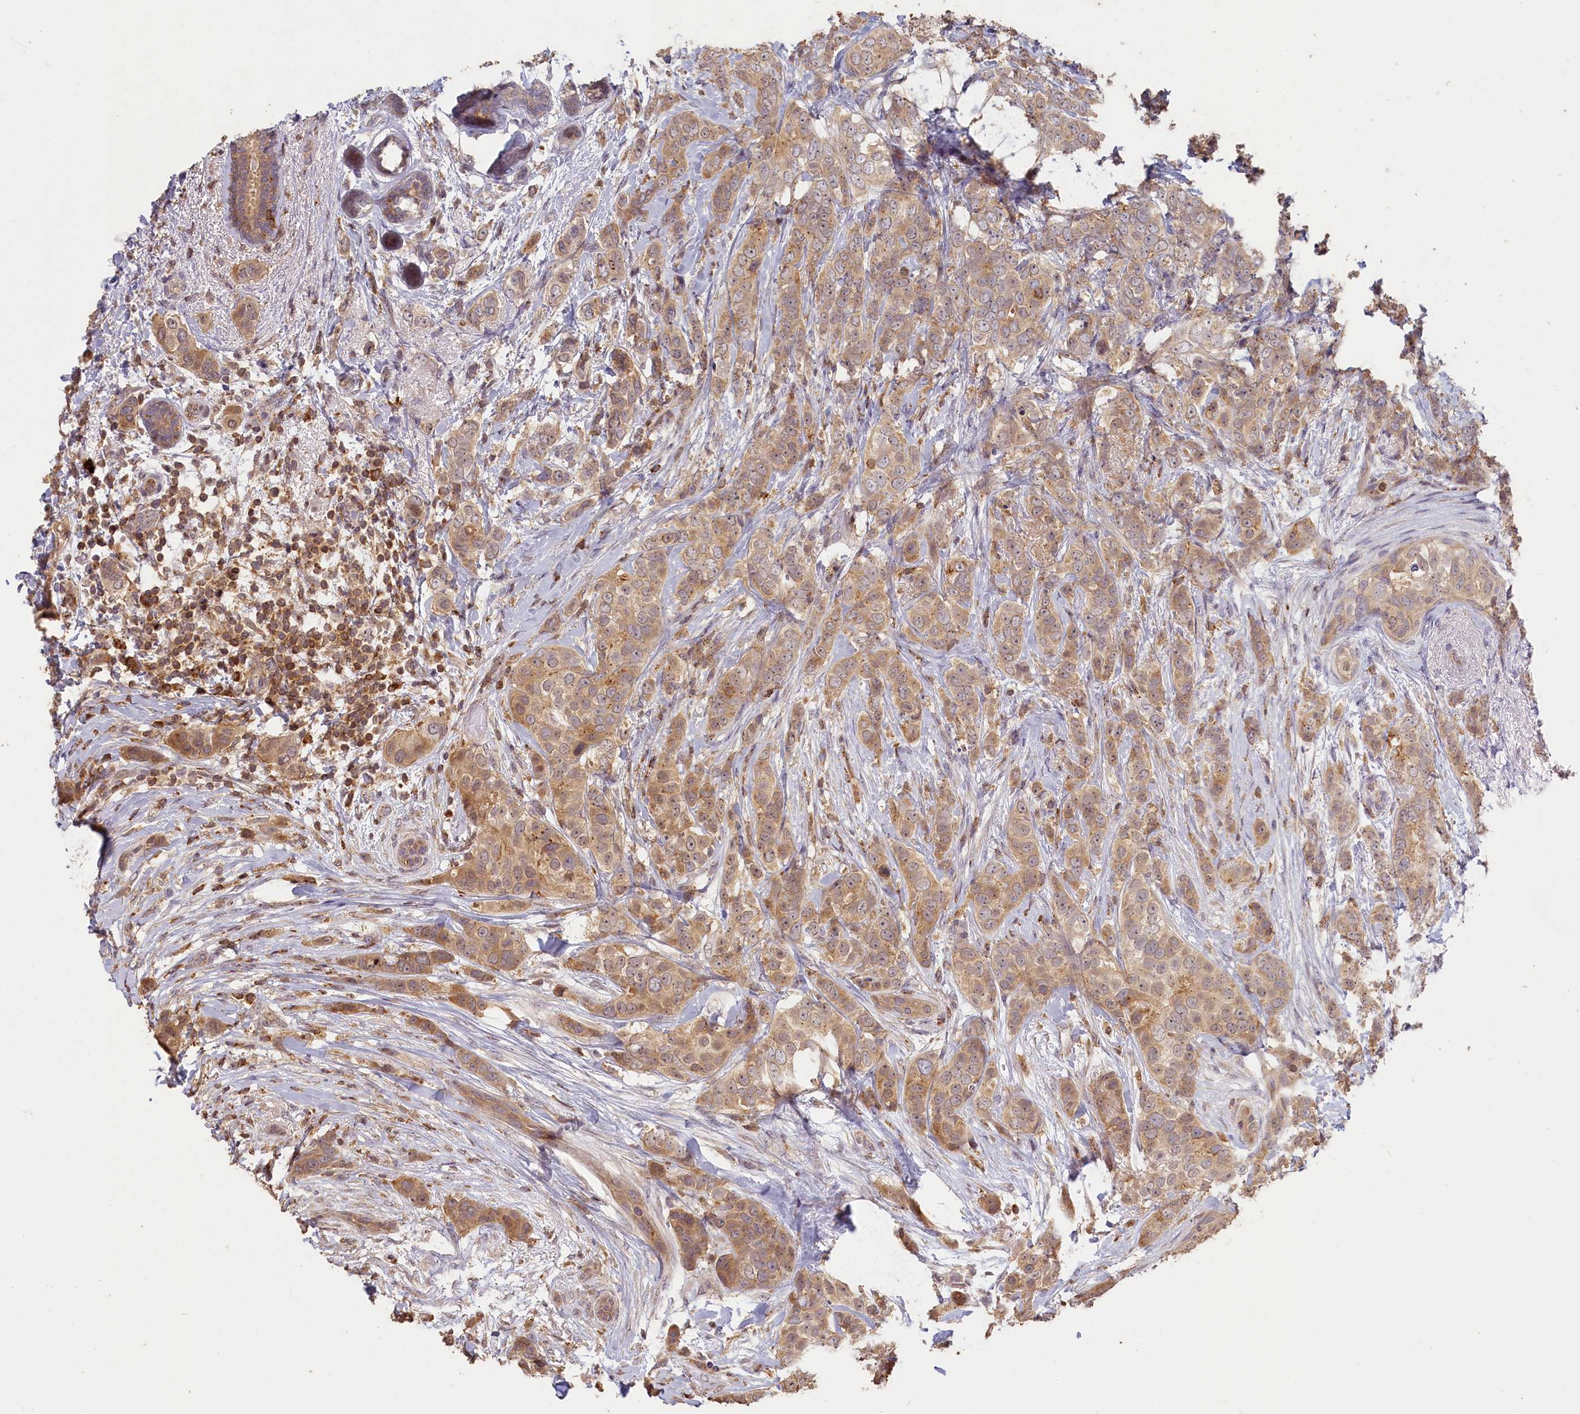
{"staining": {"intensity": "moderate", "quantity": ">75%", "location": "cytoplasmic/membranous"}, "tissue": "breast cancer", "cell_type": "Tumor cells", "image_type": "cancer", "snomed": [{"axis": "morphology", "description": "Lobular carcinoma"}, {"axis": "topography", "description": "Breast"}], "caption": "Human breast lobular carcinoma stained for a protein (brown) demonstrates moderate cytoplasmic/membranous positive expression in about >75% of tumor cells.", "gene": "MADD", "patient": {"sex": "female", "age": 51}}